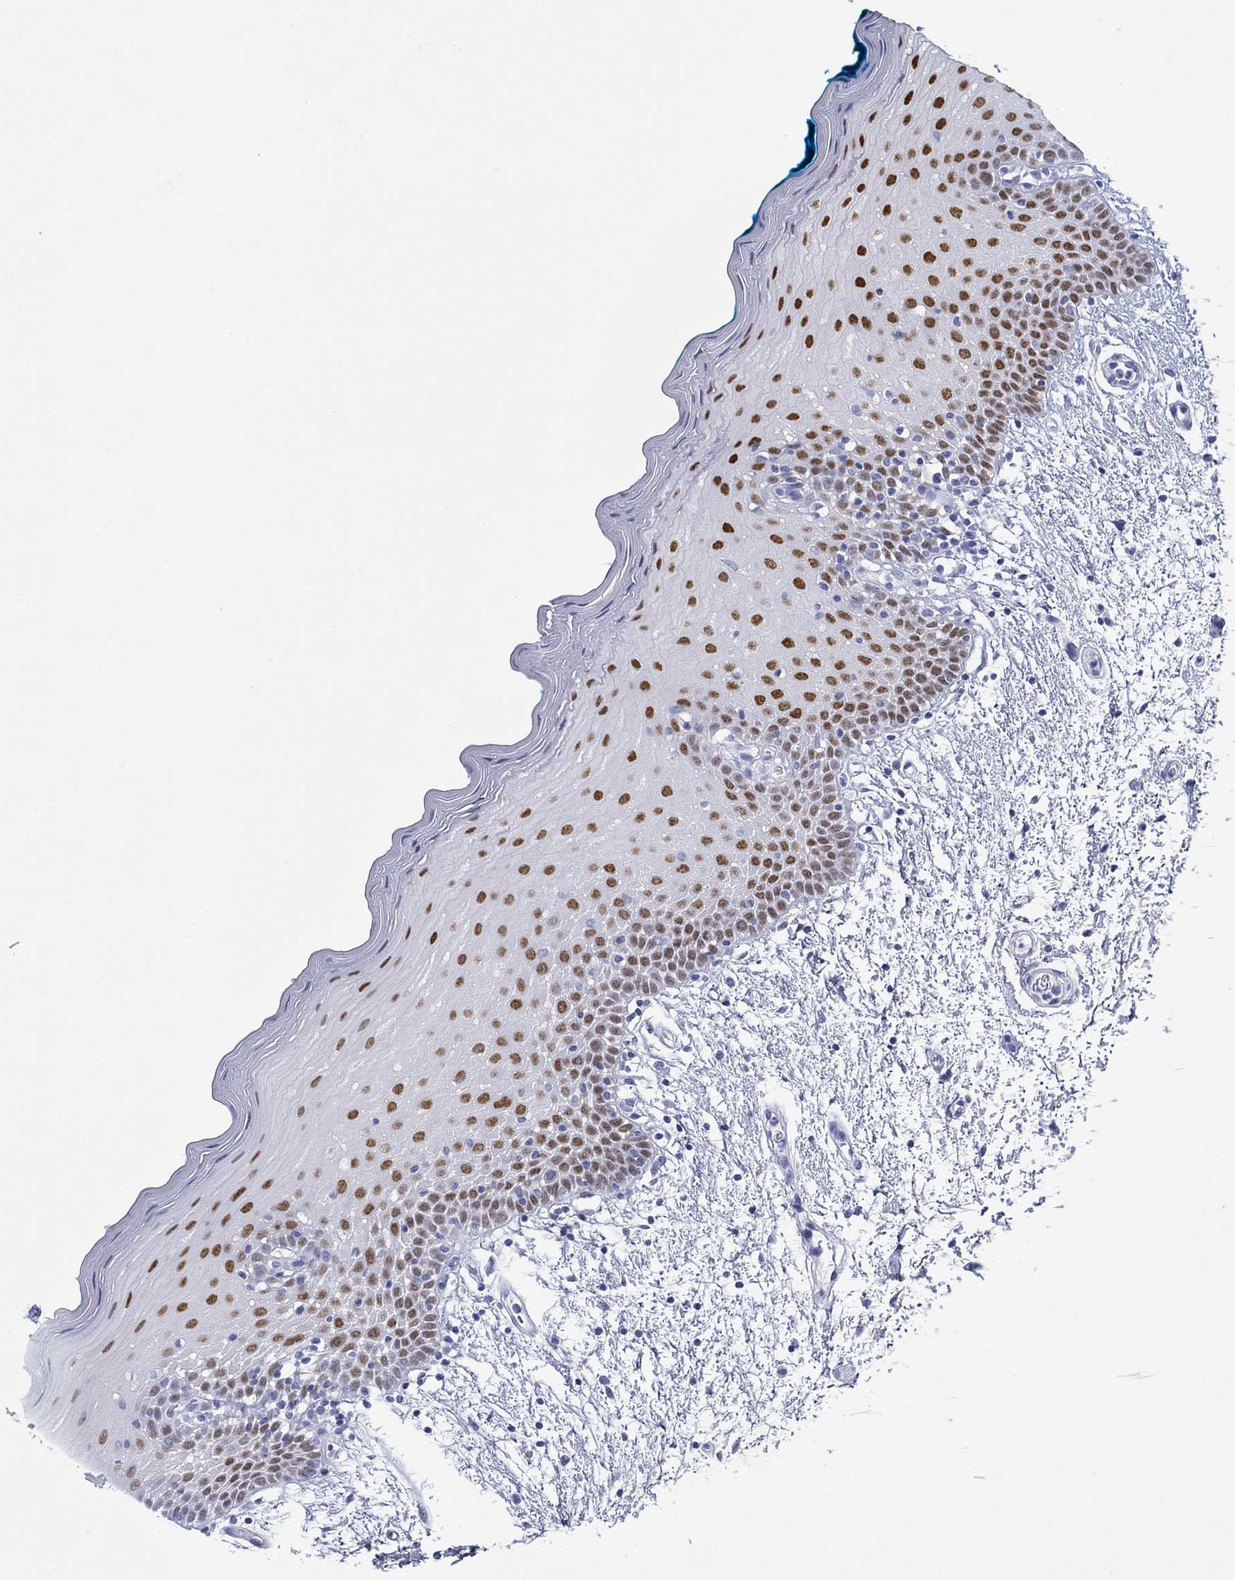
{"staining": {"intensity": "strong", "quantity": ">75%", "location": "nuclear"}, "tissue": "oral mucosa", "cell_type": "Squamous epithelial cells", "image_type": "normal", "snomed": [{"axis": "morphology", "description": "Normal tissue, NOS"}, {"axis": "morphology", "description": "Squamous cell carcinoma, NOS"}, {"axis": "topography", "description": "Oral tissue"}, {"axis": "topography", "description": "Head-Neck"}], "caption": "Approximately >75% of squamous epithelial cells in normal oral mucosa demonstrate strong nuclear protein staining as visualized by brown immunohistochemical staining.", "gene": "PAX9", "patient": {"sex": "female", "age": 75}}